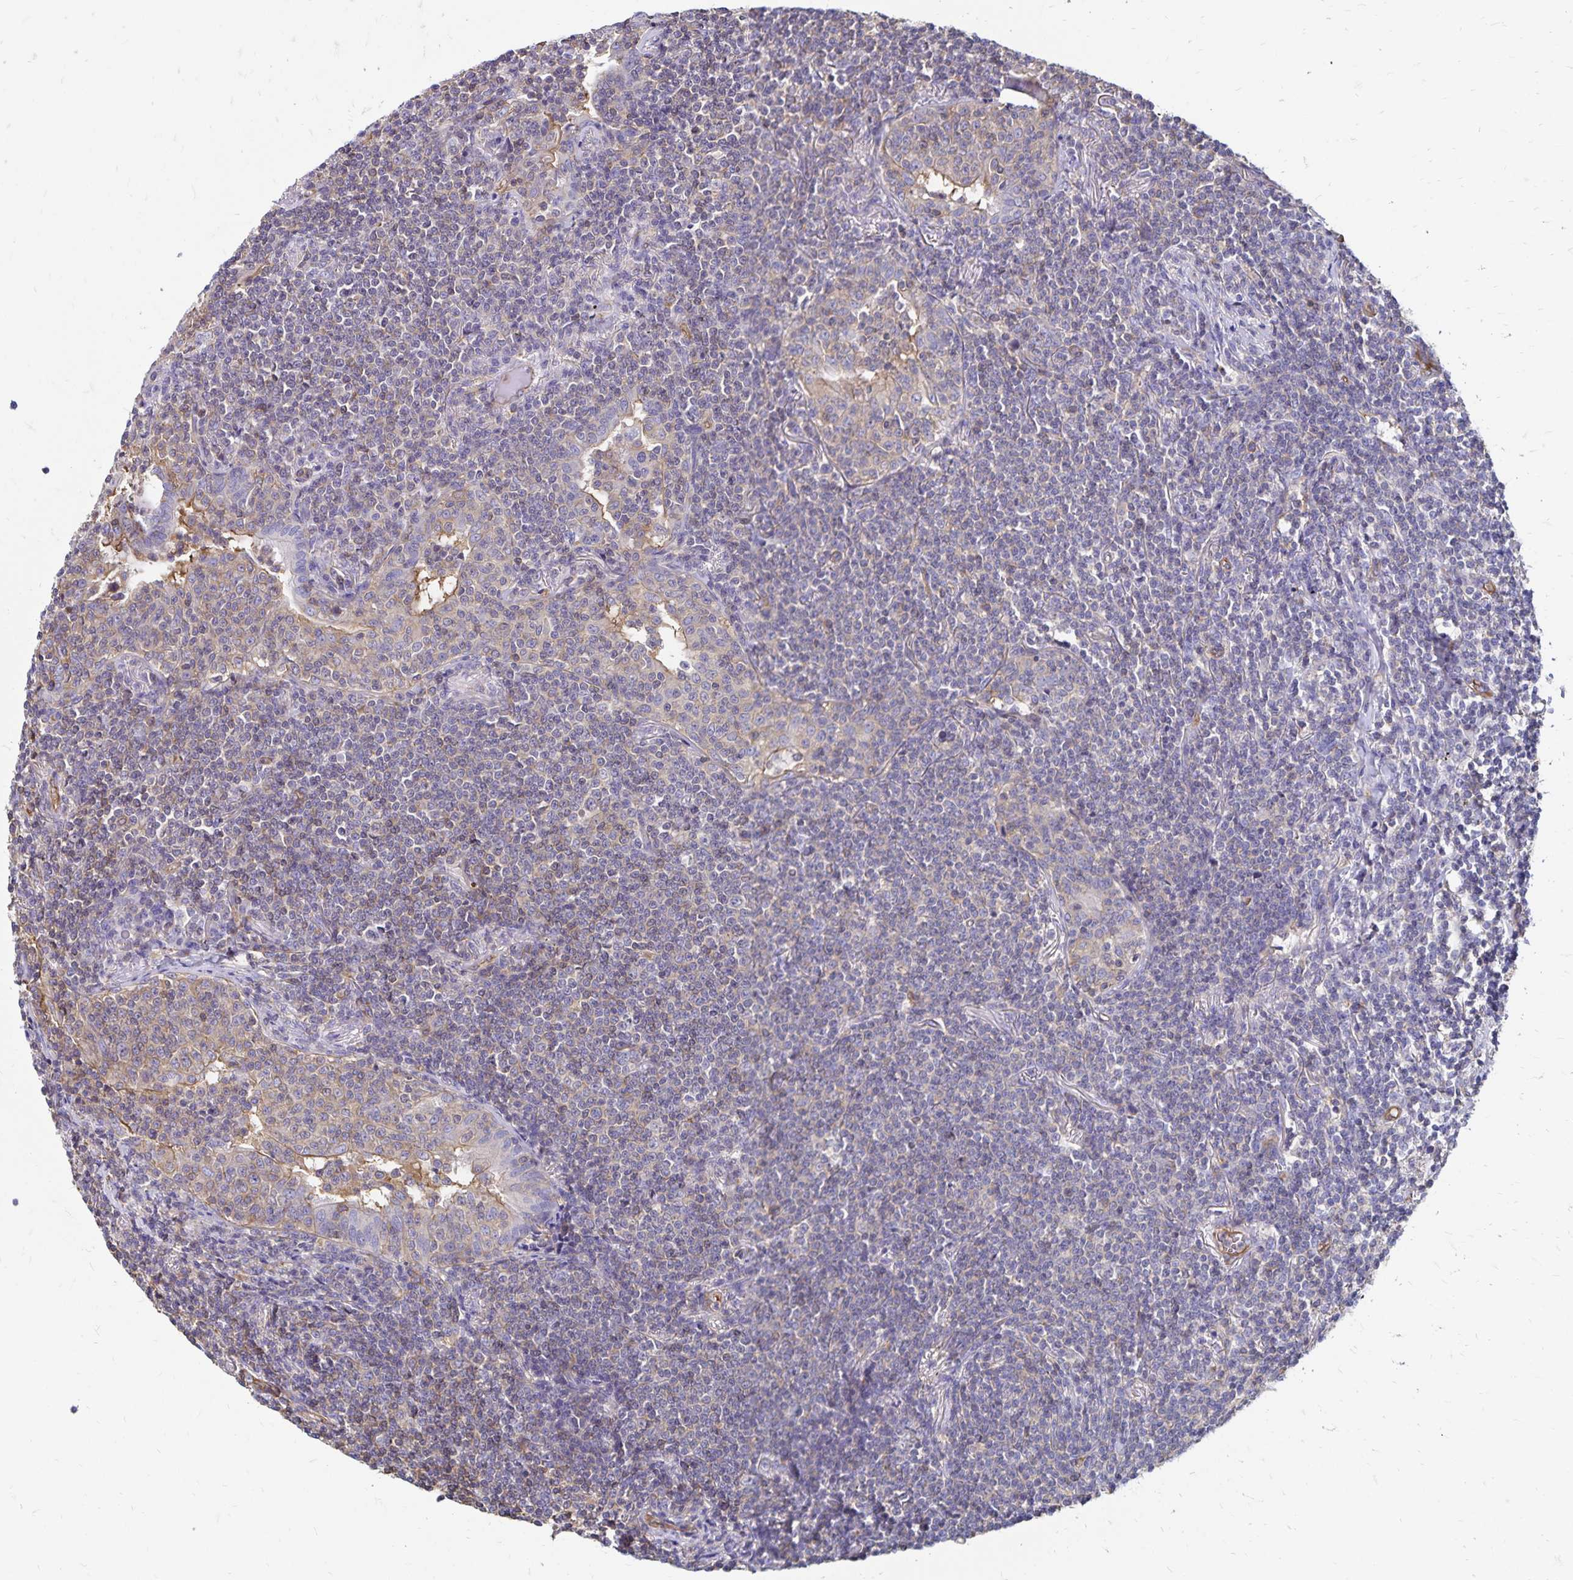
{"staining": {"intensity": "negative", "quantity": "none", "location": "none"}, "tissue": "lymphoma", "cell_type": "Tumor cells", "image_type": "cancer", "snomed": [{"axis": "morphology", "description": "Malignant lymphoma, non-Hodgkin's type, Low grade"}, {"axis": "topography", "description": "Lung"}], "caption": "Immunohistochemistry image of neoplastic tissue: human low-grade malignant lymphoma, non-Hodgkin's type stained with DAB (3,3'-diaminobenzidine) reveals no significant protein positivity in tumor cells. Brightfield microscopy of IHC stained with DAB (3,3'-diaminobenzidine) (brown) and hematoxylin (blue), captured at high magnification.", "gene": "RPRML", "patient": {"sex": "female", "age": 71}}